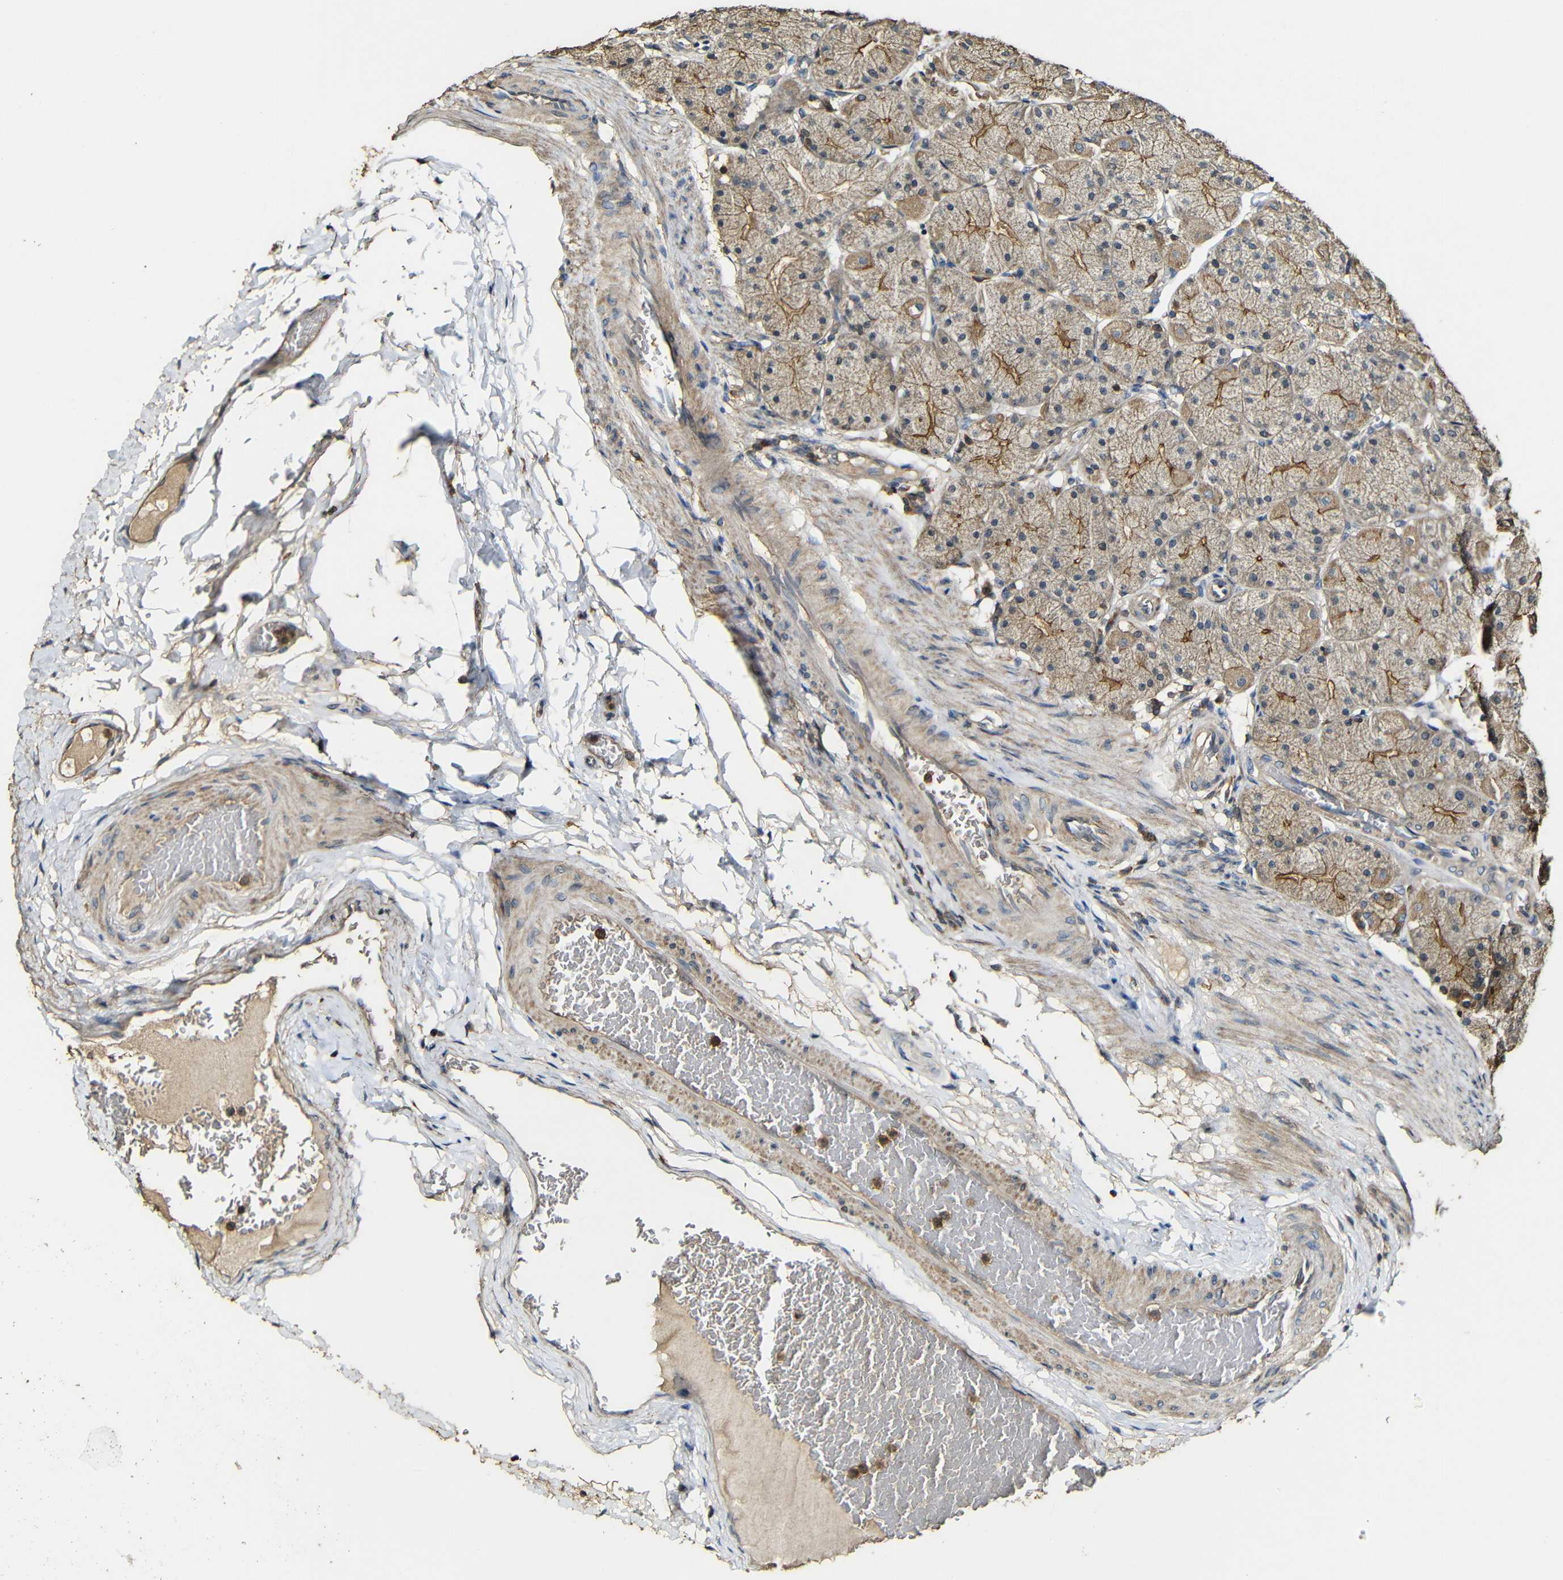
{"staining": {"intensity": "moderate", "quantity": ">75%", "location": "cytoplasmic/membranous"}, "tissue": "stomach", "cell_type": "Glandular cells", "image_type": "normal", "snomed": [{"axis": "morphology", "description": "Normal tissue, NOS"}, {"axis": "topography", "description": "Stomach, upper"}], "caption": "An immunohistochemistry image of normal tissue is shown. Protein staining in brown highlights moderate cytoplasmic/membranous positivity in stomach within glandular cells. (DAB (3,3'-diaminobenzidine) = brown stain, brightfield microscopy at high magnification).", "gene": "CASP8", "patient": {"sex": "female", "age": 56}}